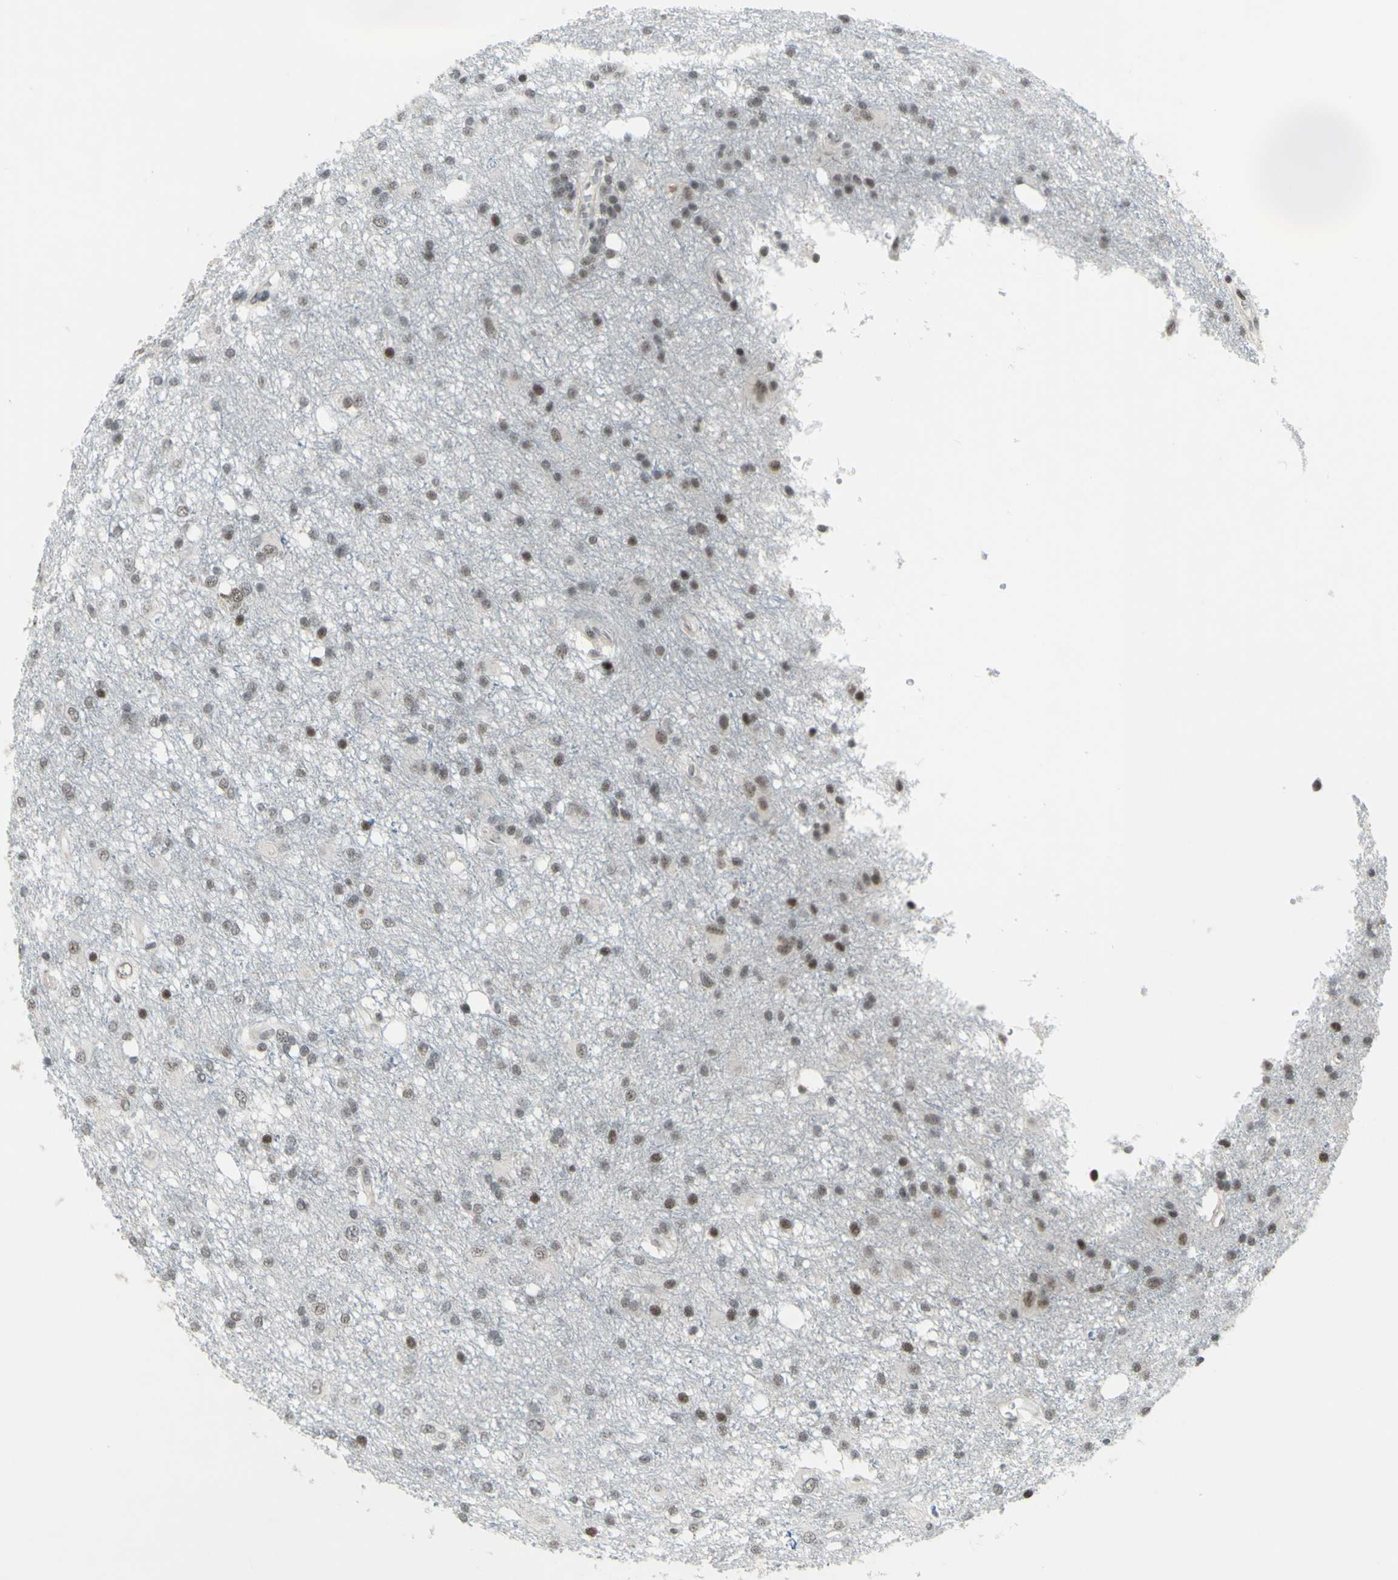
{"staining": {"intensity": "moderate", "quantity": "<25%", "location": "nuclear"}, "tissue": "glioma", "cell_type": "Tumor cells", "image_type": "cancer", "snomed": [{"axis": "morphology", "description": "Glioma, malignant, High grade"}, {"axis": "topography", "description": "Brain"}], "caption": "Protein expression analysis of human glioma reveals moderate nuclear staining in approximately <25% of tumor cells. Ihc stains the protein in brown and the nuclei are stained blue.", "gene": "SUPT6H", "patient": {"sex": "female", "age": 59}}